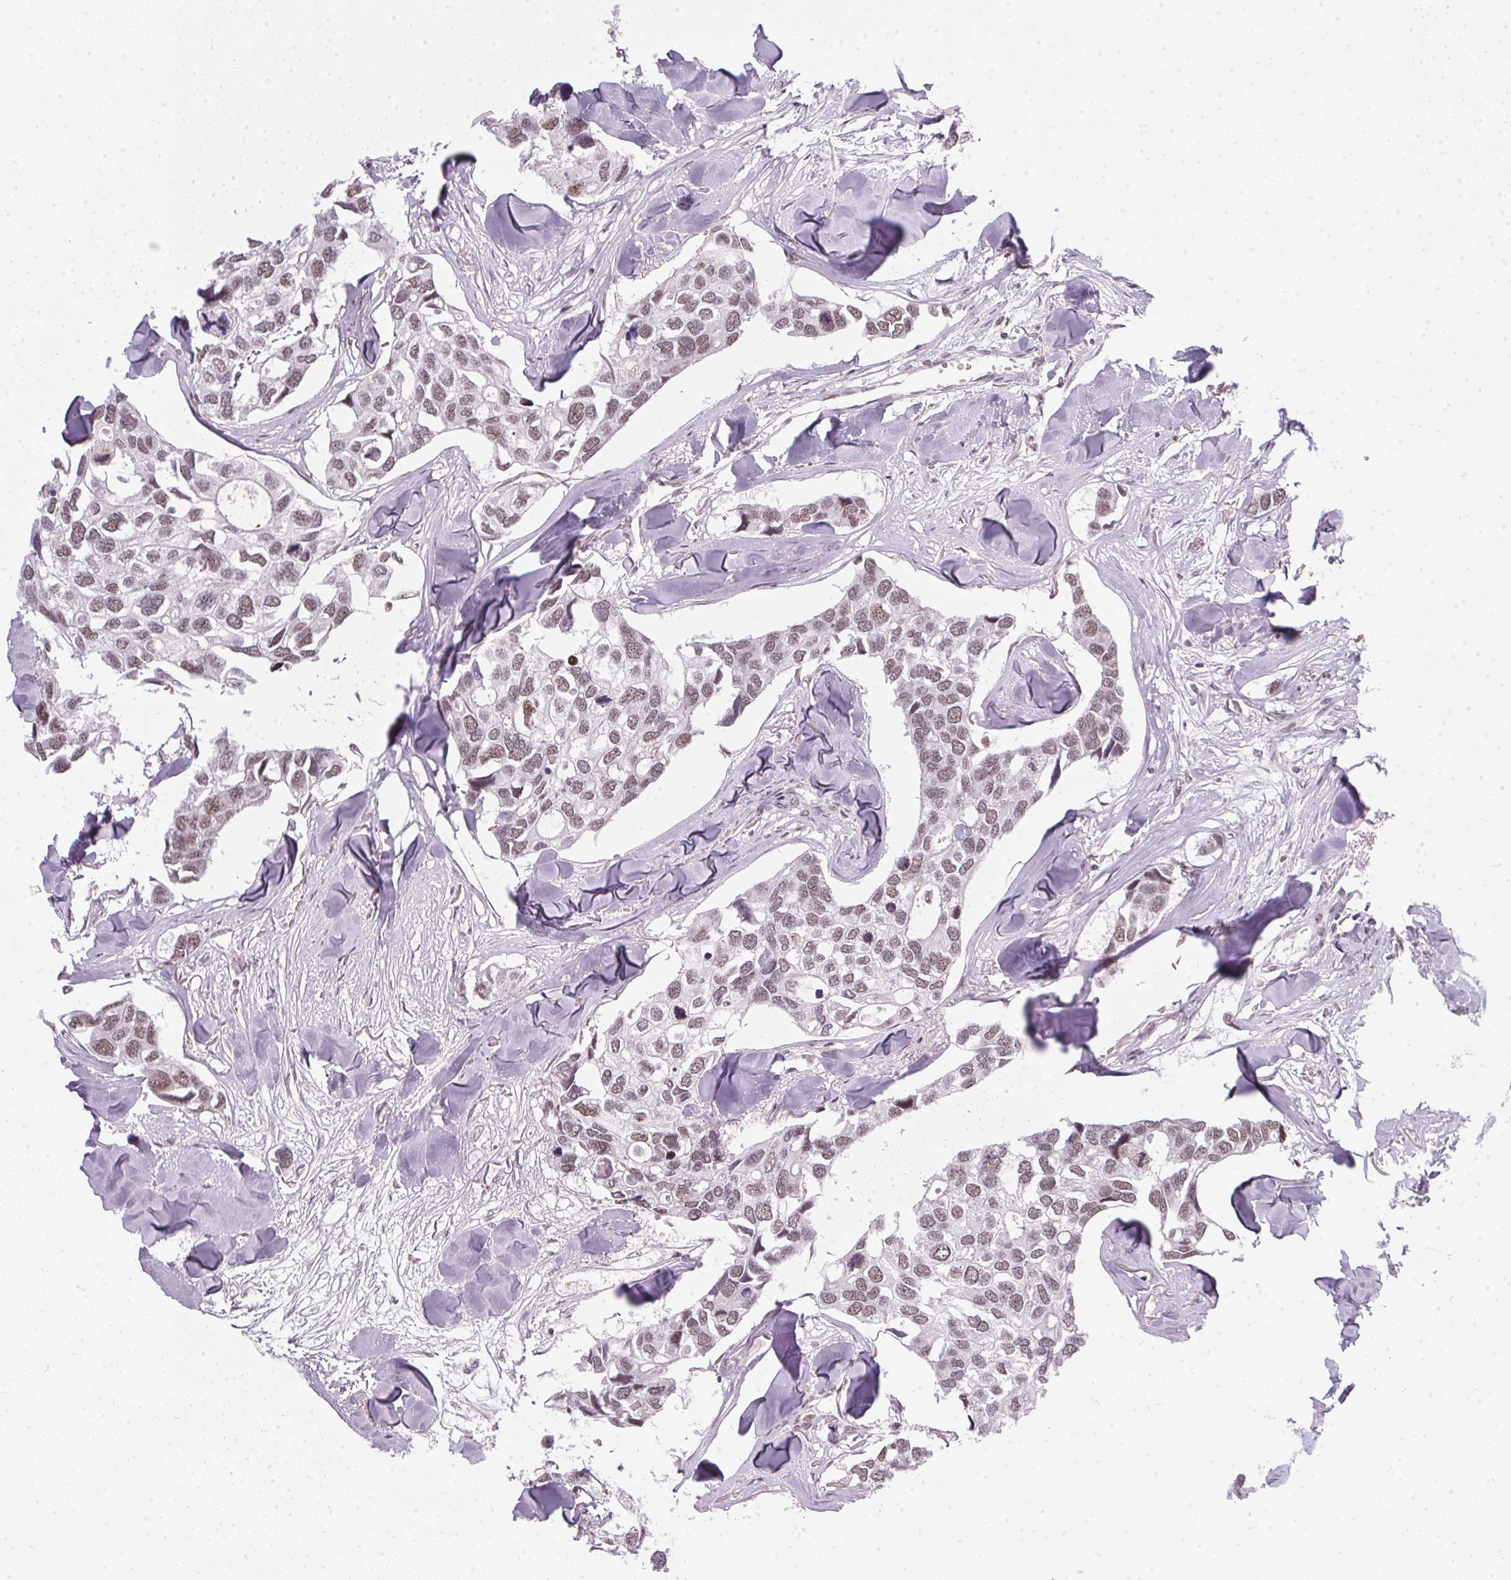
{"staining": {"intensity": "weak", "quantity": ">75%", "location": "nuclear"}, "tissue": "breast cancer", "cell_type": "Tumor cells", "image_type": "cancer", "snomed": [{"axis": "morphology", "description": "Duct carcinoma"}, {"axis": "topography", "description": "Breast"}], "caption": "Invasive ductal carcinoma (breast) stained with a protein marker reveals weak staining in tumor cells.", "gene": "SRSF7", "patient": {"sex": "female", "age": 83}}